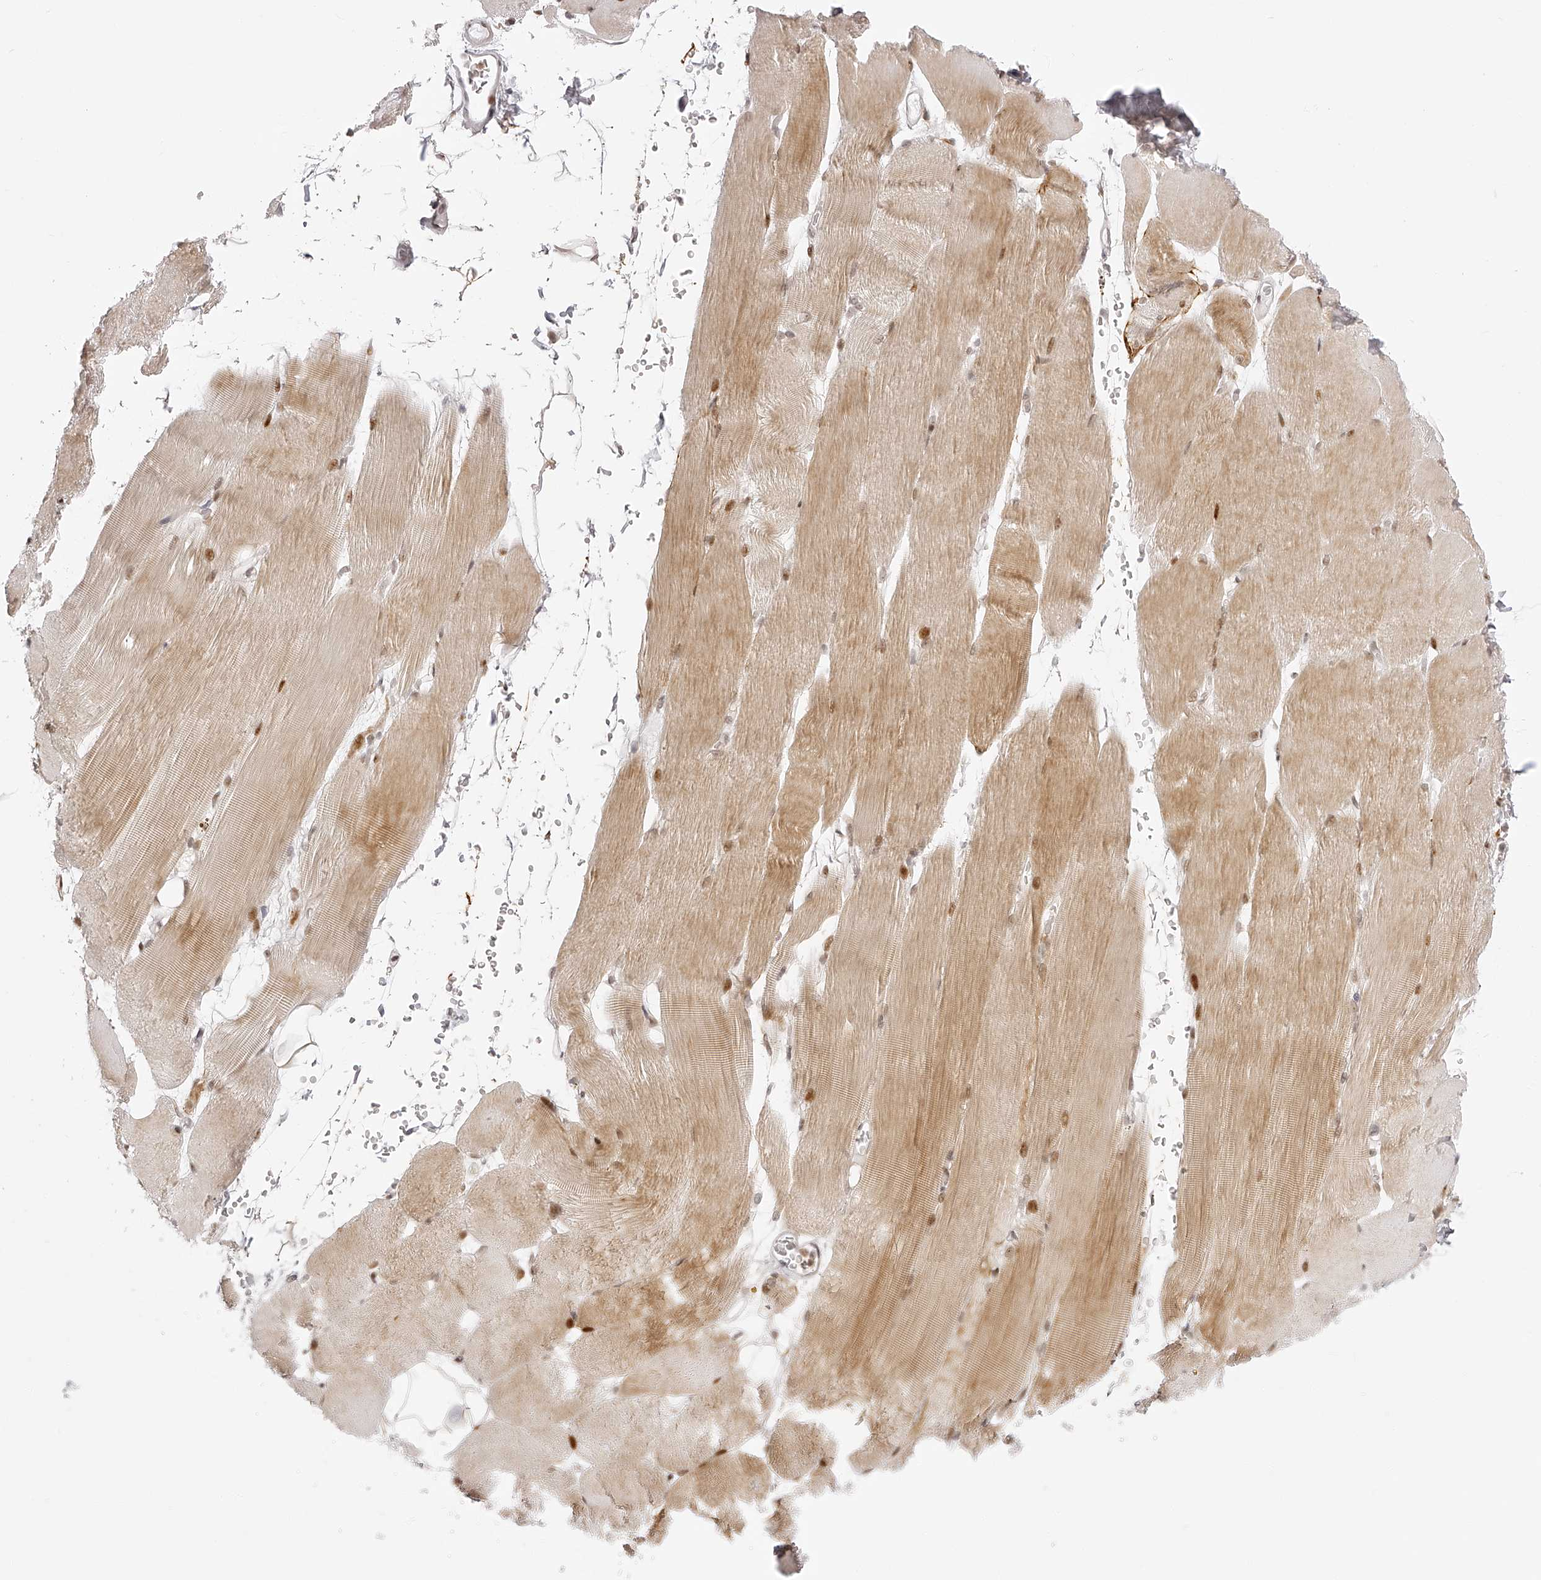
{"staining": {"intensity": "moderate", "quantity": ">75%", "location": "cytoplasmic/membranous,nuclear"}, "tissue": "skeletal muscle", "cell_type": "Myocytes", "image_type": "normal", "snomed": [{"axis": "morphology", "description": "Normal tissue, NOS"}, {"axis": "topography", "description": "Skeletal muscle"}, {"axis": "topography", "description": "Parathyroid gland"}], "caption": "The immunohistochemical stain shows moderate cytoplasmic/membranous,nuclear positivity in myocytes of benign skeletal muscle. Nuclei are stained in blue.", "gene": "PLEKHG1", "patient": {"sex": "female", "age": 37}}